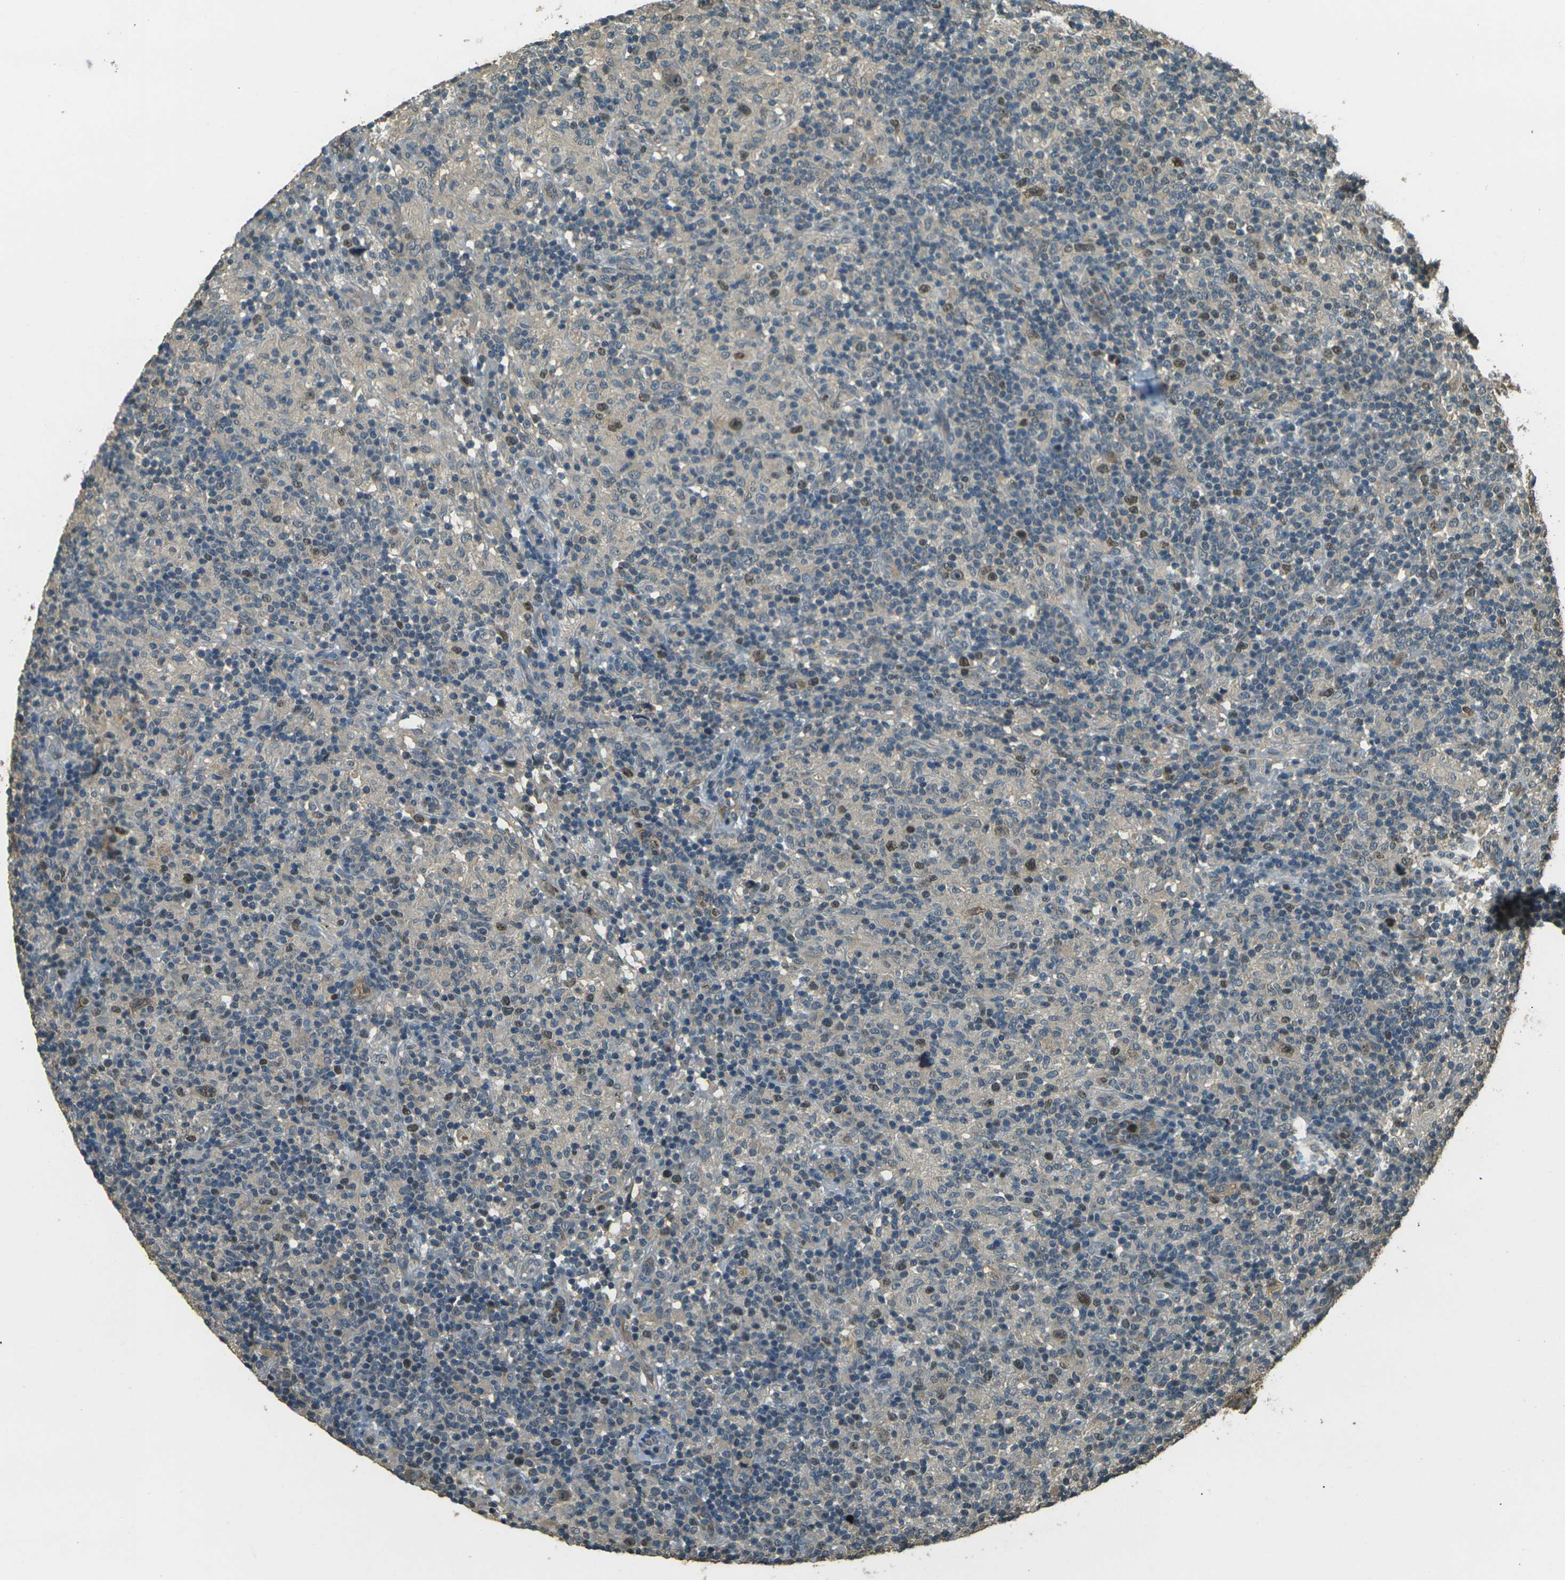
{"staining": {"intensity": "moderate", "quantity": "25%-75%", "location": "cytoplasmic/membranous,nuclear"}, "tissue": "lymphoma", "cell_type": "Tumor cells", "image_type": "cancer", "snomed": [{"axis": "morphology", "description": "Hodgkin's disease, NOS"}, {"axis": "topography", "description": "Lymph node"}], "caption": "Human Hodgkin's disease stained with a brown dye demonstrates moderate cytoplasmic/membranous and nuclear positive staining in approximately 25%-75% of tumor cells.", "gene": "TOR1A", "patient": {"sex": "male", "age": 70}}